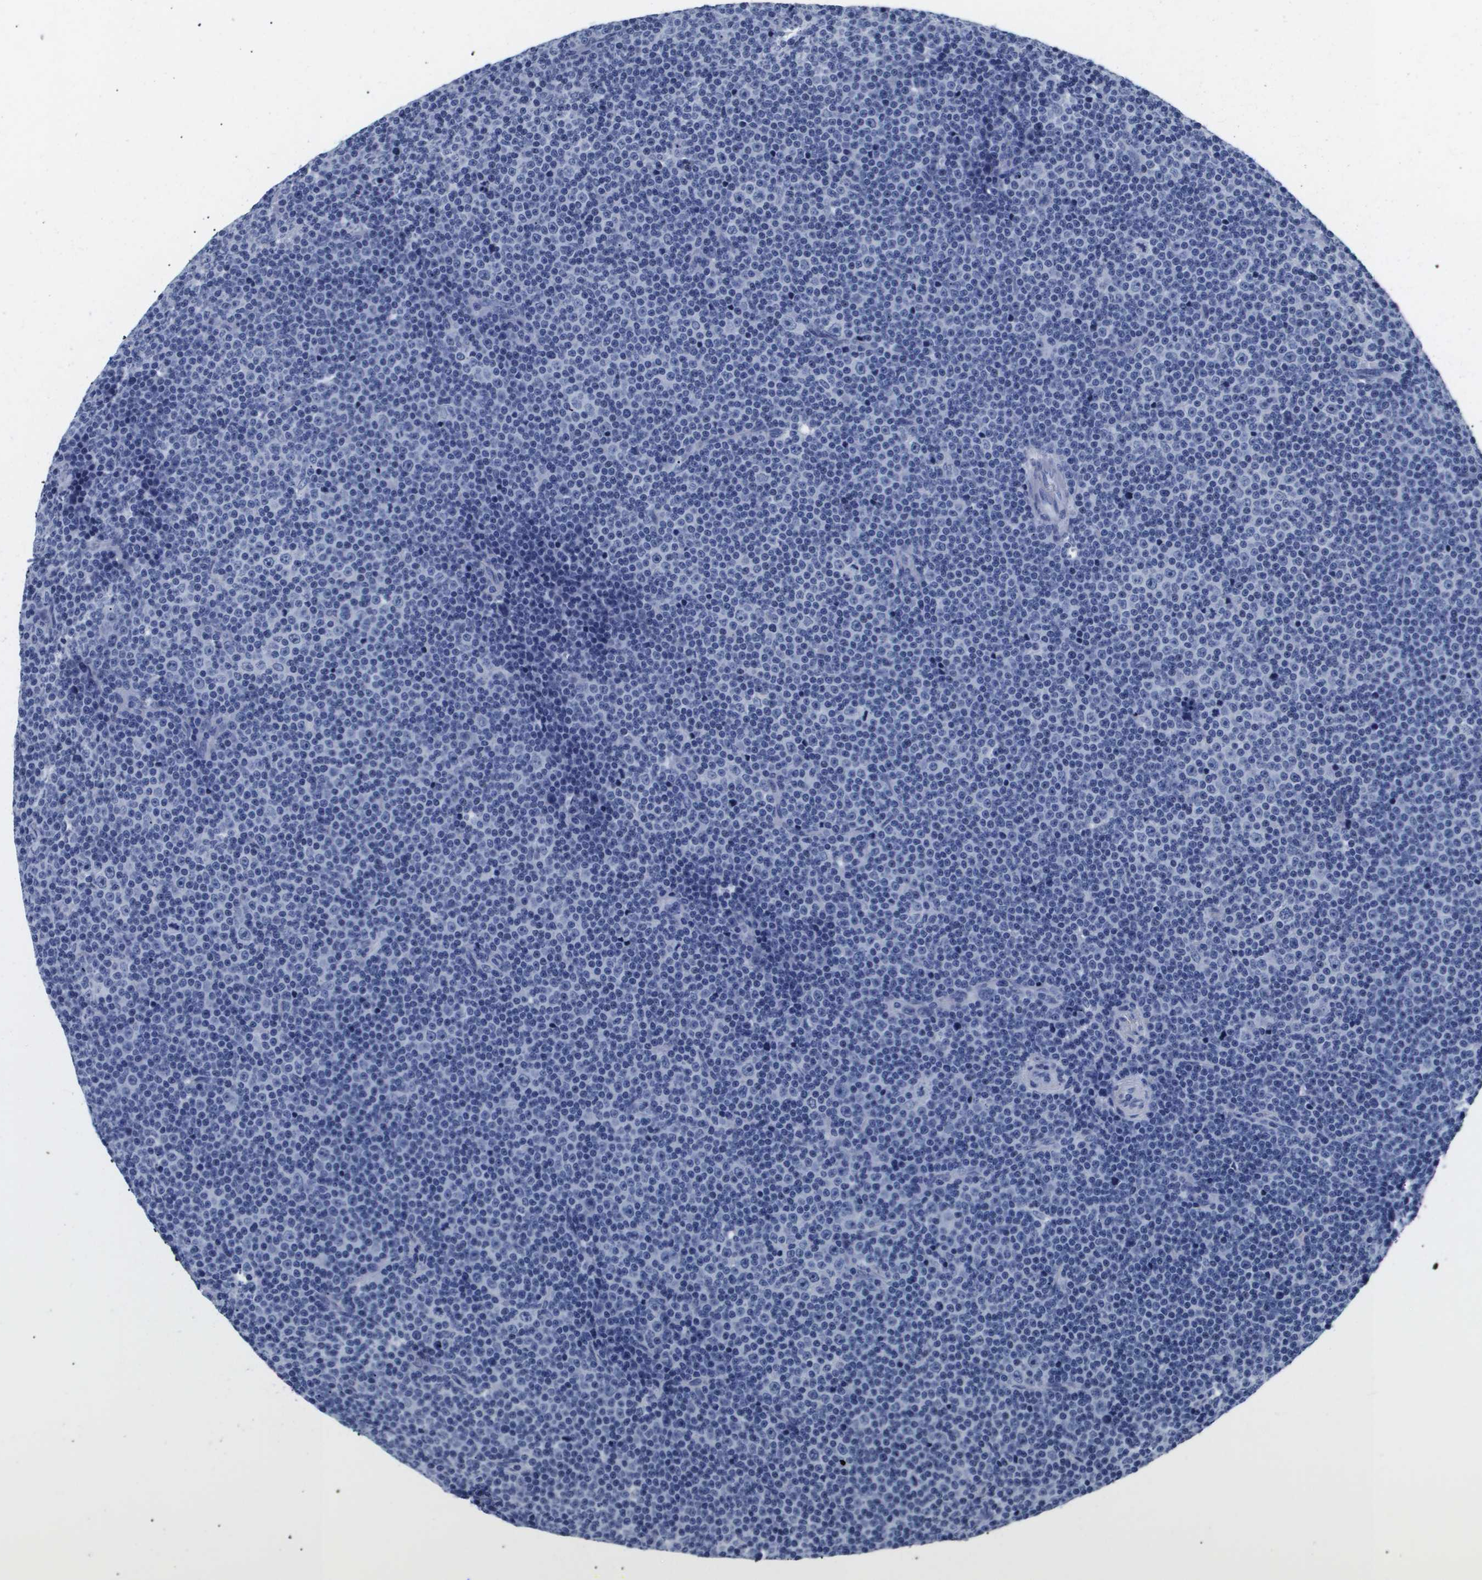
{"staining": {"intensity": "negative", "quantity": "none", "location": "none"}, "tissue": "lymphoma", "cell_type": "Tumor cells", "image_type": "cancer", "snomed": [{"axis": "morphology", "description": "Malignant lymphoma, non-Hodgkin's type, Low grade"}, {"axis": "topography", "description": "Lymph node"}], "caption": "Immunohistochemical staining of lymphoma exhibits no significant positivity in tumor cells.", "gene": "ATP6V0A4", "patient": {"sex": "female", "age": 67}}